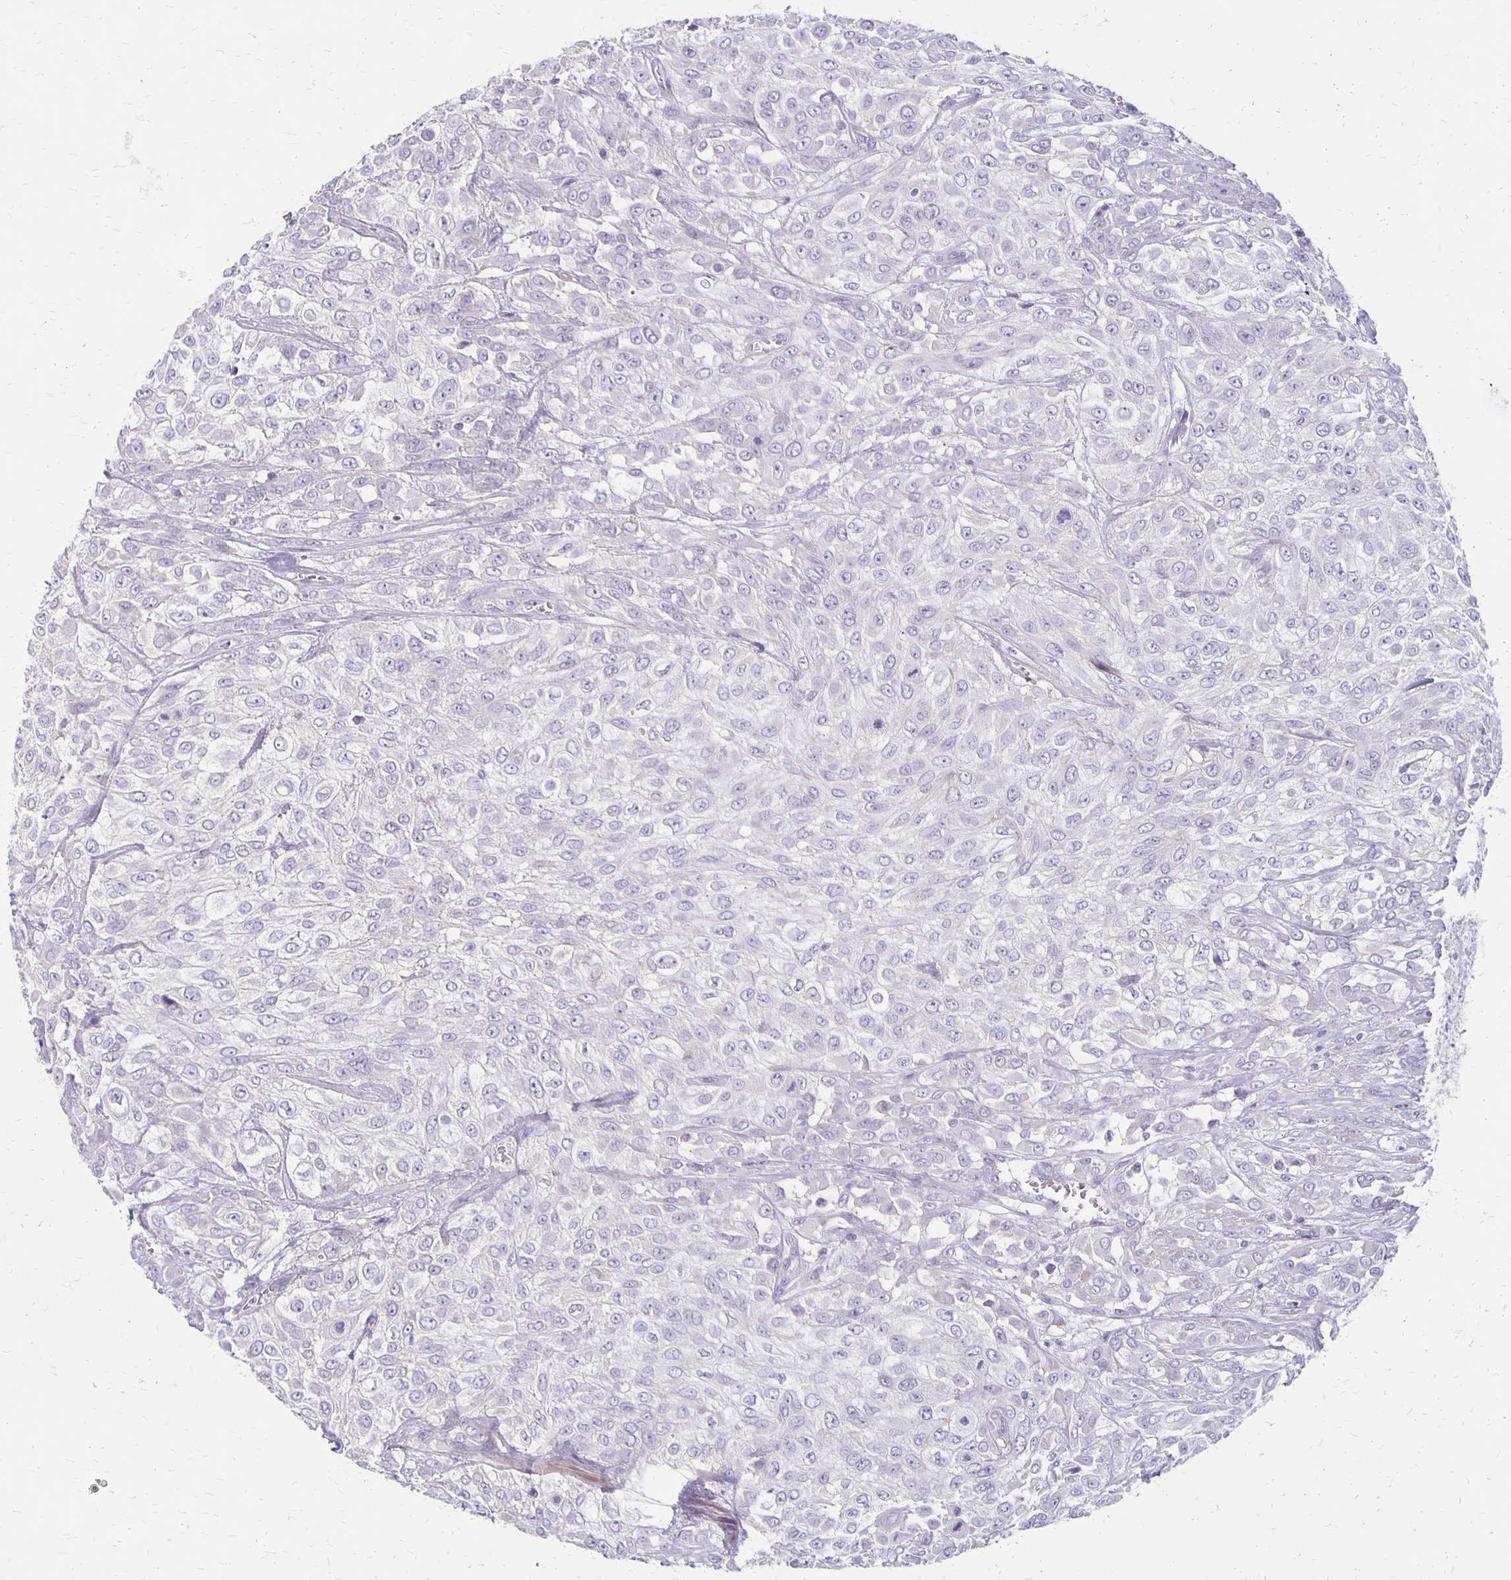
{"staining": {"intensity": "negative", "quantity": "none", "location": "none"}, "tissue": "urothelial cancer", "cell_type": "Tumor cells", "image_type": "cancer", "snomed": [{"axis": "morphology", "description": "Urothelial carcinoma, High grade"}, {"axis": "topography", "description": "Urinary bladder"}], "caption": "Immunohistochemical staining of urothelial cancer exhibits no significant staining in tumor cells.", "gene": "HOMER1", "patient": {"sex": "male", "age": 57}}